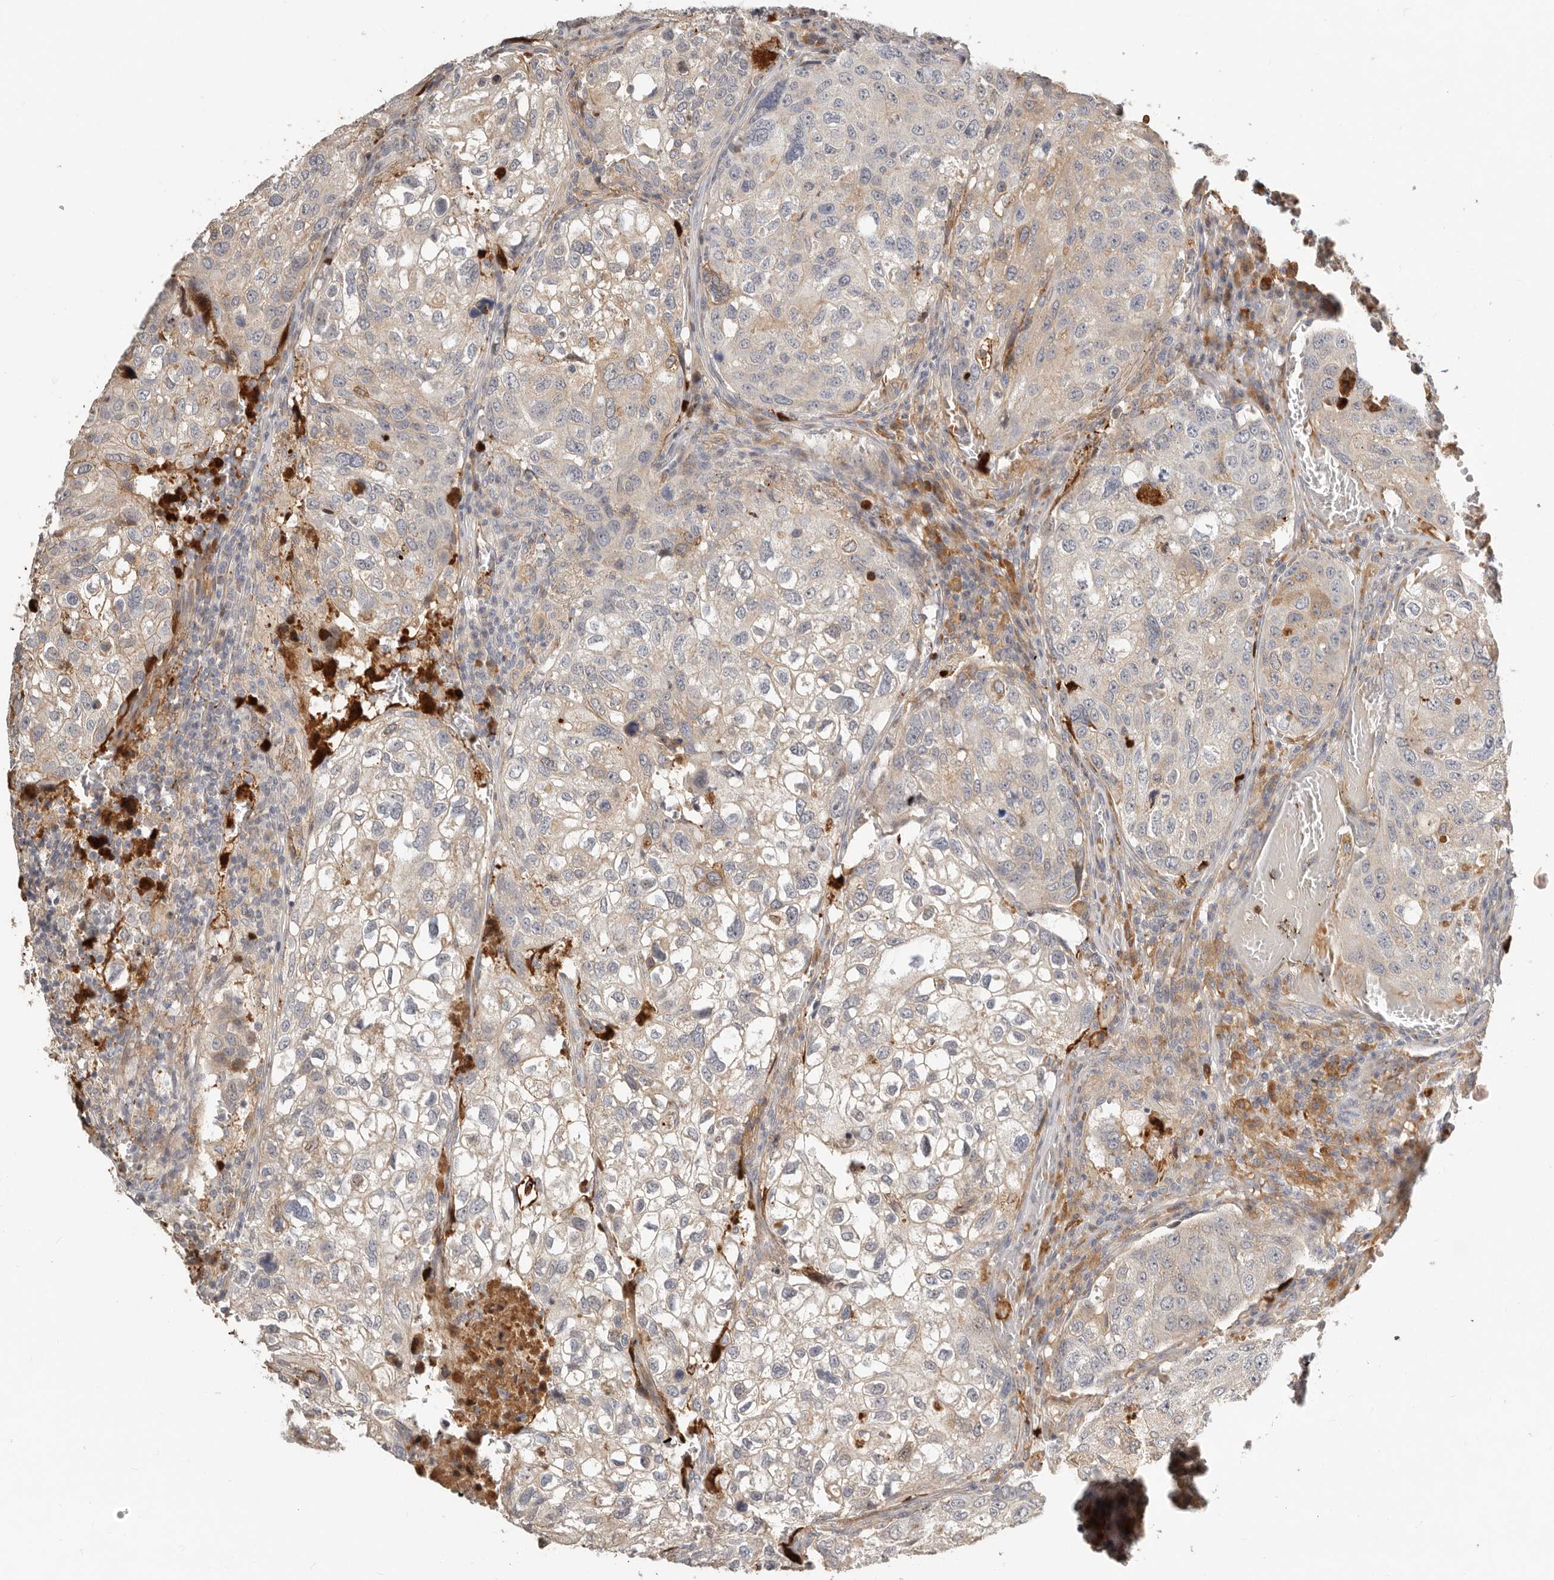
{"staining": {"intensity": "weak", "quantity": "<25%", "location": "cytoplasmic/membranous"}, "tissue": "urothelial cancer", "cell_type": "Tumor cells", "image_type": "cancer", "snomed": [{"axis": "morphology", "description": "Urothelial carcinoma, High grade"}, {"axis": "topography", "description": "Lymph node"}, {"axis": "topography", "description": "Urinary bladder"}], "caption": "DAB immunohistochemical staining of human urothelial cancer reveals no significant positivity in tumor cells. The staining was performed using DAB to visualize the protein expression in brown, while the nuclei were stained in blue with hematoxylin (Magnification: 20x).", "gene": "MTFR2", "patient": {"sex": "male", "age": 51}}